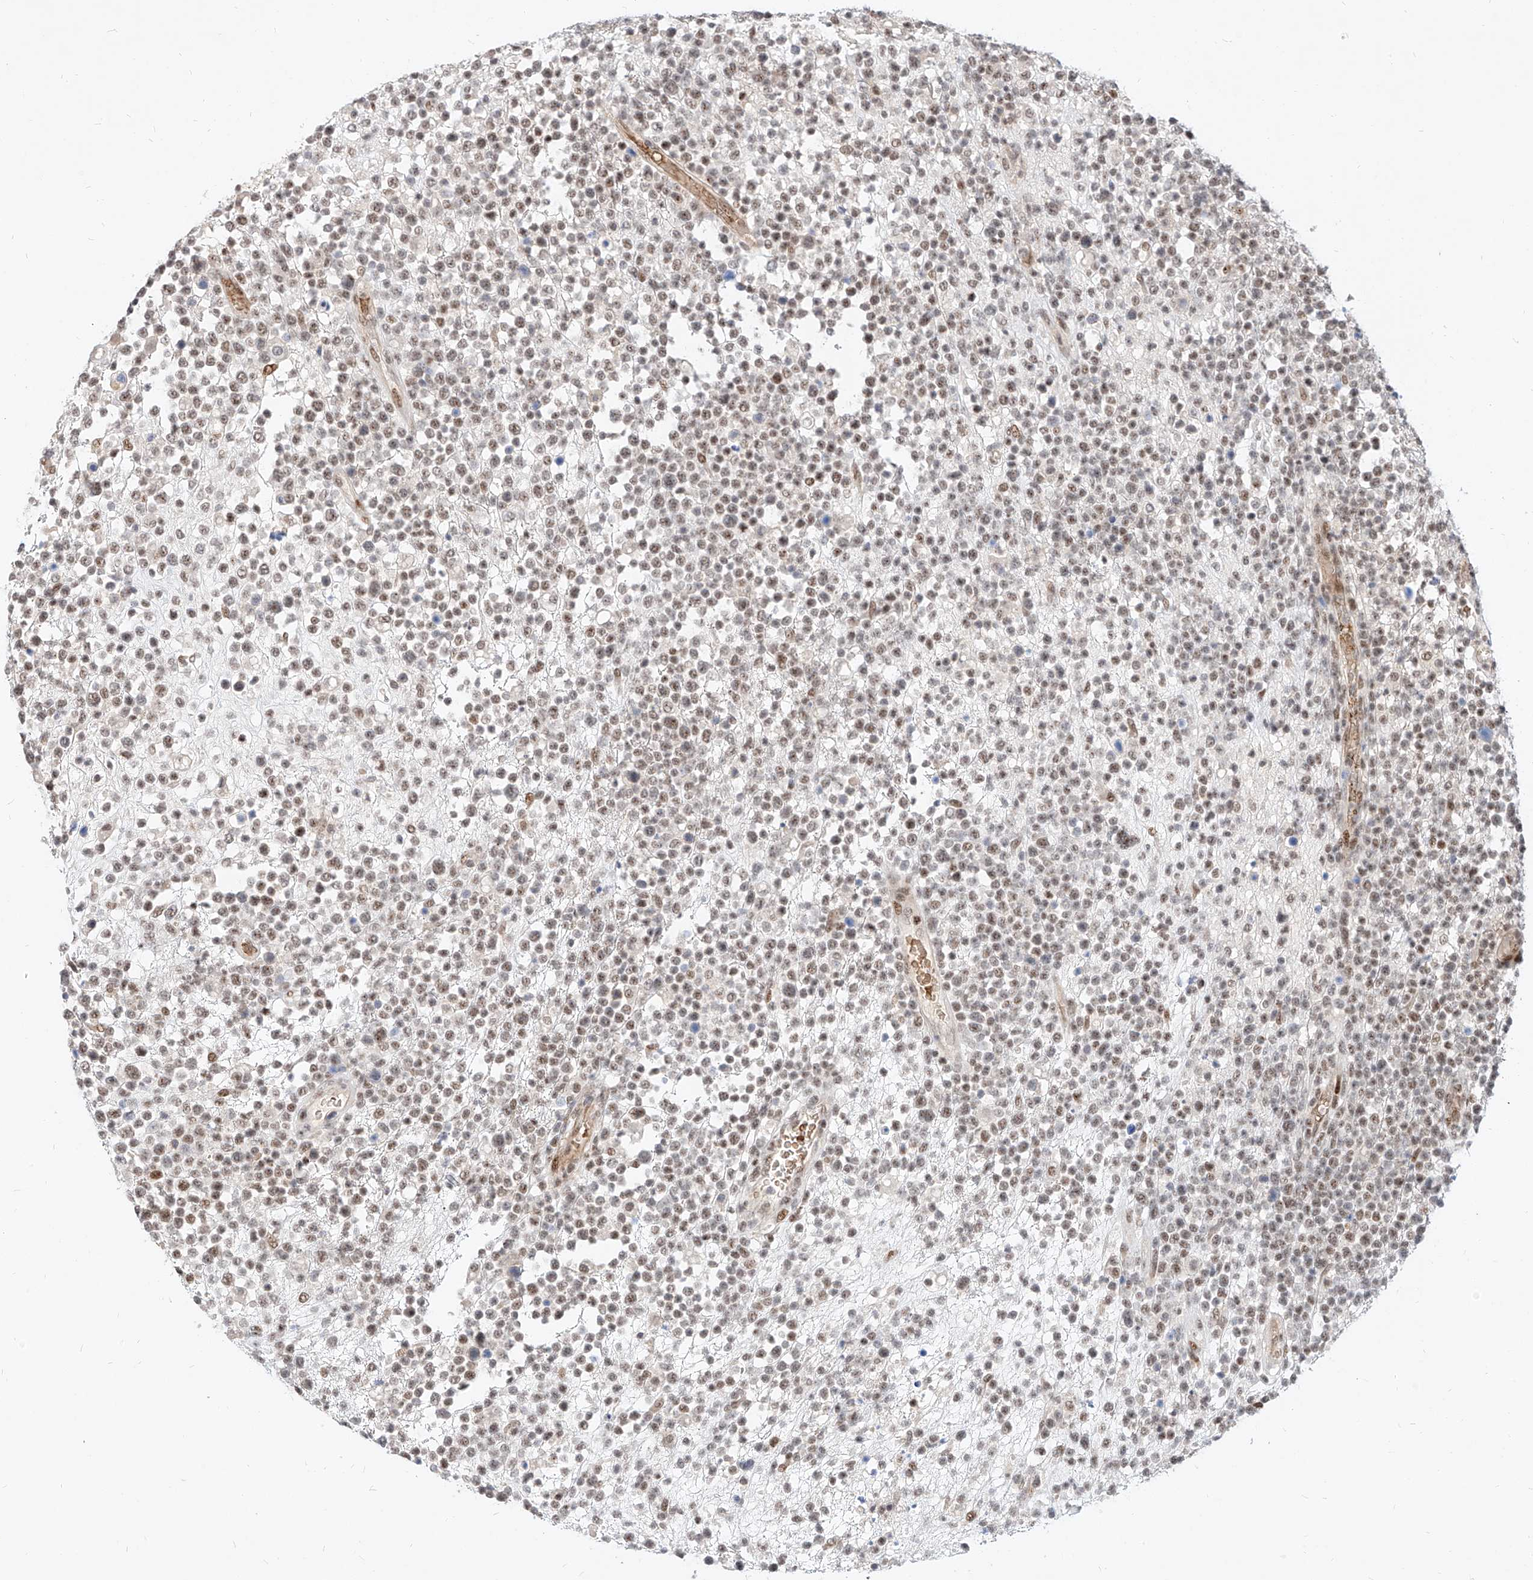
{"staining": {"intensity": "weak", "quantity": ">75%", "location": "nuclear"}, "tissue": "lymphoma", "cell_type": "Tumor cells", "image_type": "cancer", "snomed": [{"axis": "morphology", "description": "Malignant lymphoma, non-Hodgkin's type, High grade"}, {"axis": "topography", "description": "Colon"}], "caption": "Immunohistochemistry image of high-grade malignant lymphoma, non-Hodgkin's type stained for a protein (brown), which shows low levels of weak nuclear expression in approximately >75% of tumor cells.", "gene": "CBX8", "patient": {"sex": "female", "age": 53}}